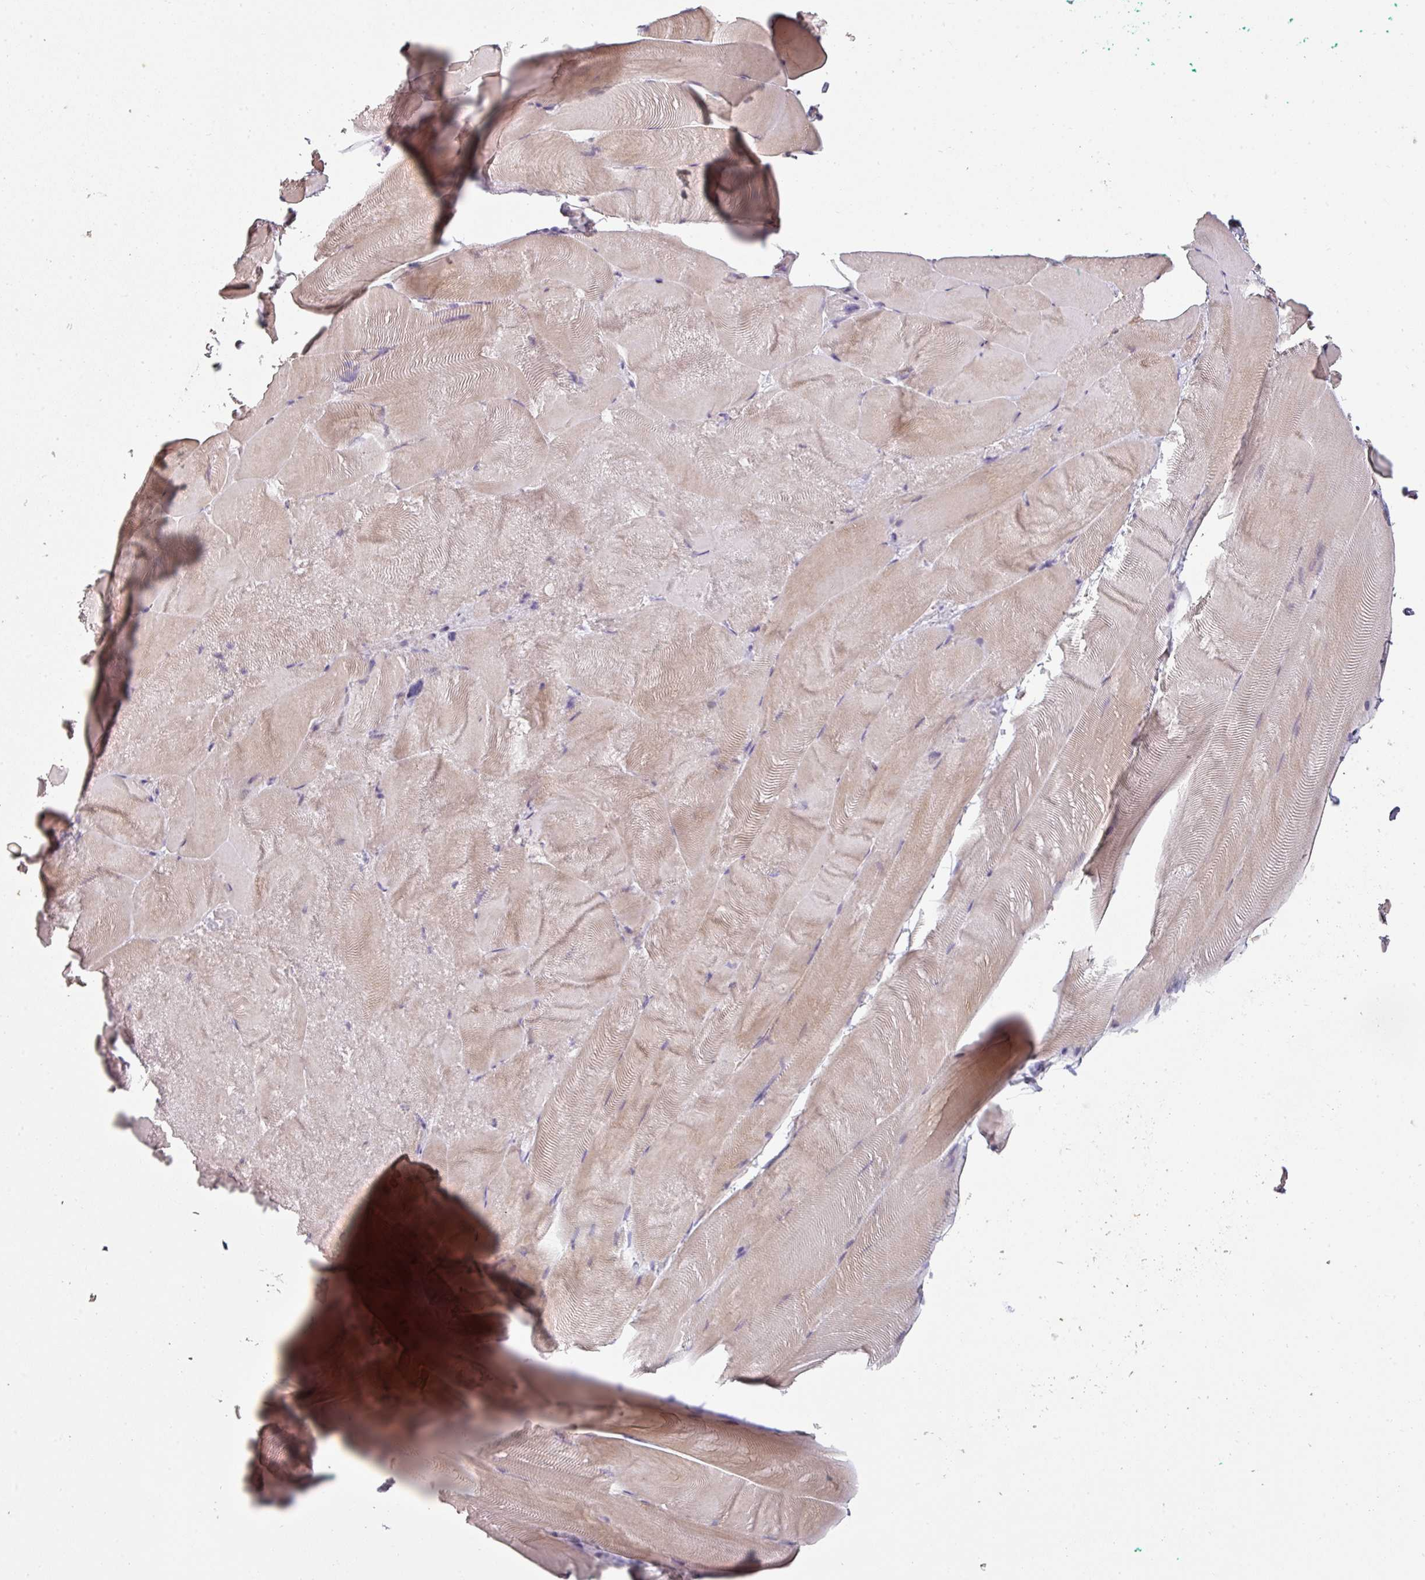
{"staining": {"intensity": "weak", "quantity": "<25%", "location": "cytoplasmic/membranous"}, "tissue": "skeletal muscle", "cell_type": "Myocytes", "image_type": "normal", "snomed": [{"axis": "morphology", "description": "Normal tissue, NOS"}, {"axis": "topography", "description": "Skeletal muscle"}], "caption": "This is an immunohistochemistry (IHC) micrograph of normal skeletal muscle. There is no staining in myocytes.", "gene": "LYPLA1", "patient": {"sex": "female", "age": 64}}